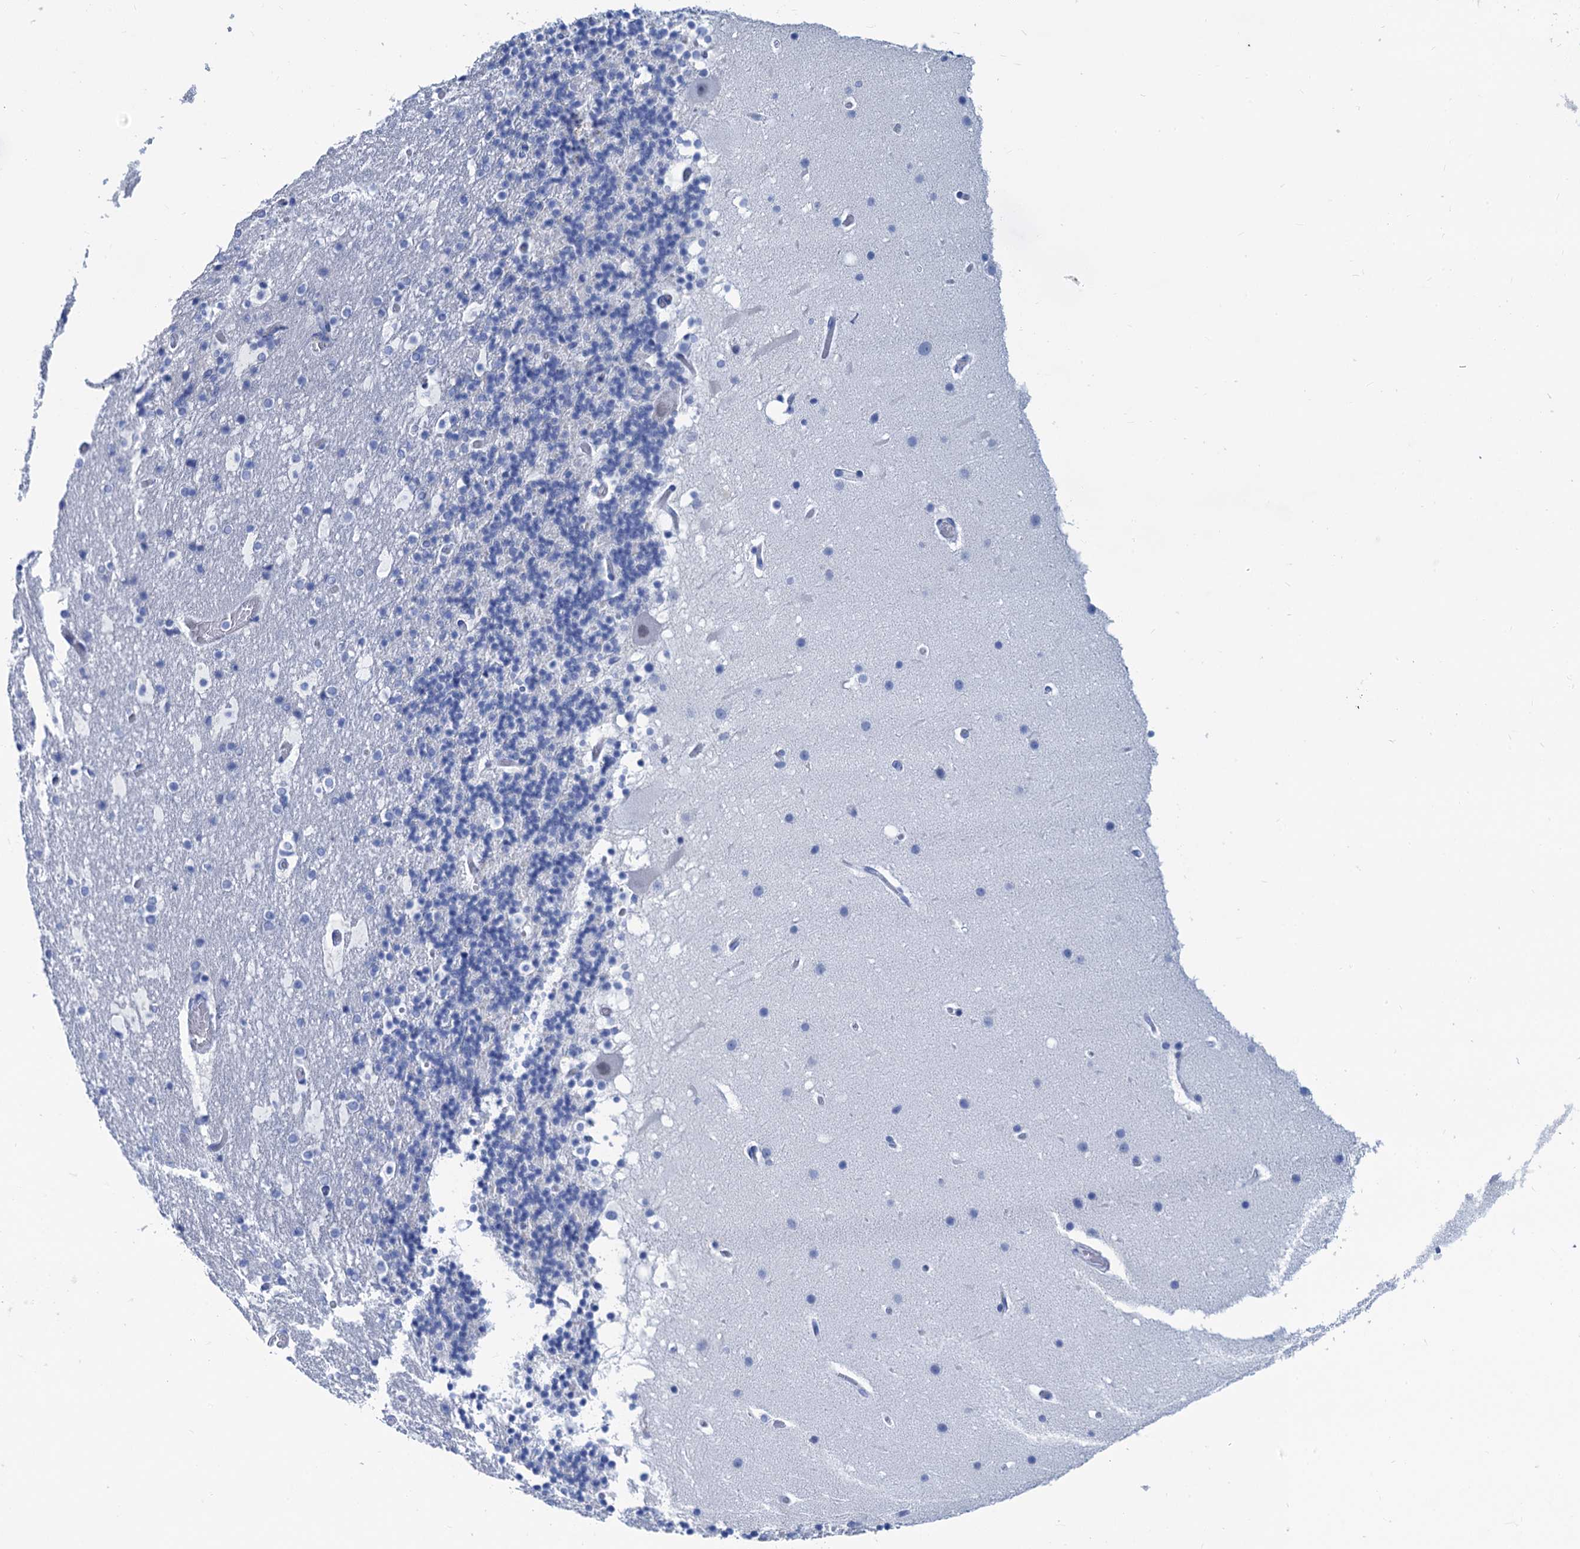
{"staining": {"intensity": "negative", "quantity": "none", "location": "none"}, "tissue": "cerebellum", "cell_type": "Cells in granular layer", "image_type": "normal", "snomed": [{"axis": "morphology", "description": "Normal tissue, NOS"}, {"axis": "topography", "description": "Cerebellum"}], "caption": "The image shows no significant staining in cells in granular layer of cerebellum.", "gene": "CABYR", "patient": {"sex": "male", "age": 57}}